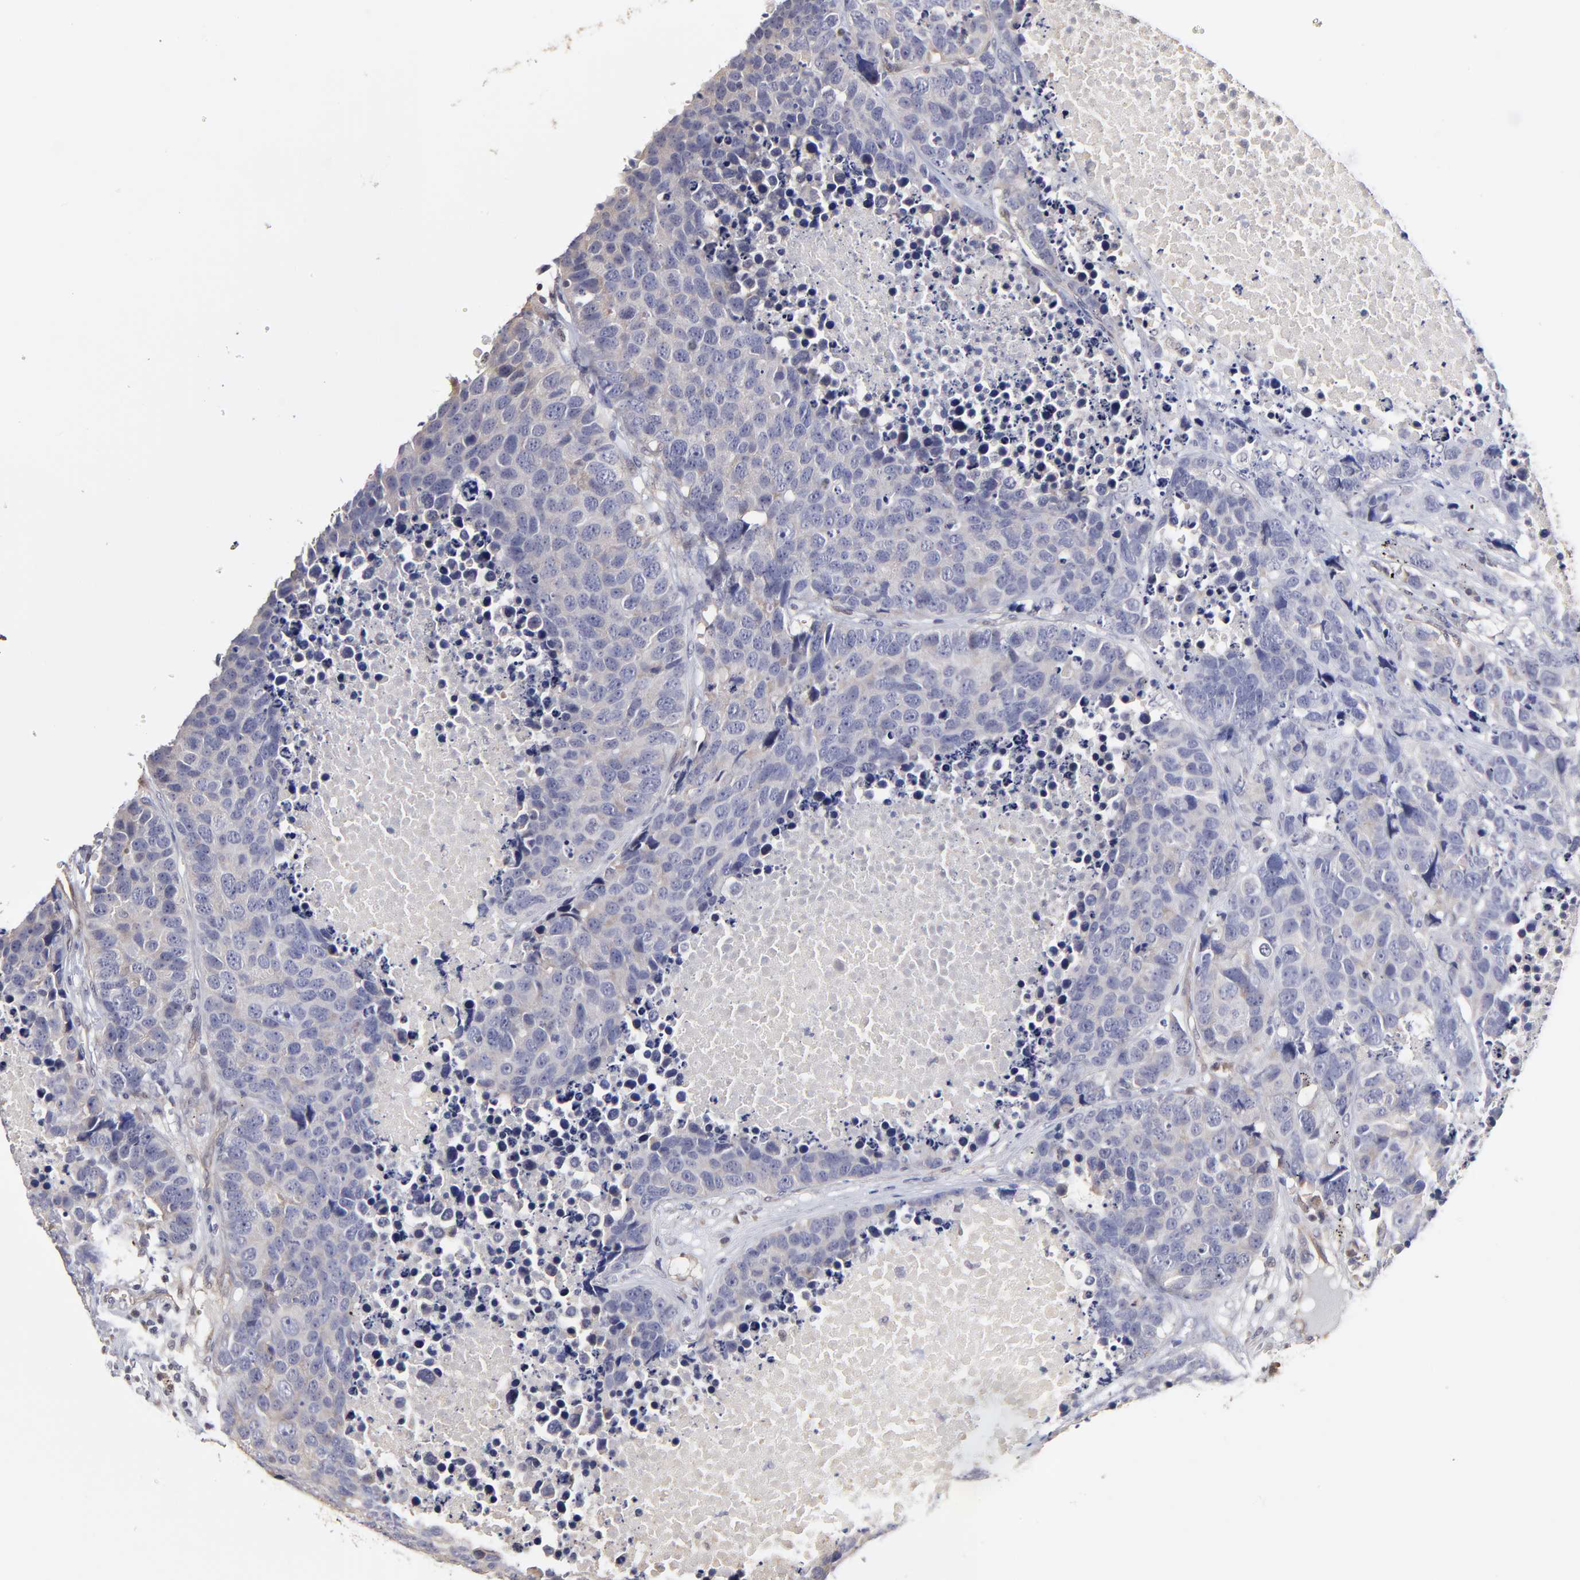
{"staining": {"intensity": "weak", "quantity": ">75%", "location": "cytoplasmic/membranous"}, "tissue": "carcinoid", "cell_type": "Tumor cells", "image_type": "cancer", "snomed": [{"axis": "morphology", "description": "Carcinoid, malignant, NOS"}, {"axis": "topography", "description": "Lung"}], "caption": "Protein staining of malignant carcinoid tissue demonstrates weak cytoplasmic/membranous staining in about >75% of tumor cells. (IHC, brightfield microscopy, high magnification).", "gene": "ZNF10", "patient": {"sex": "male", "age": 60}}